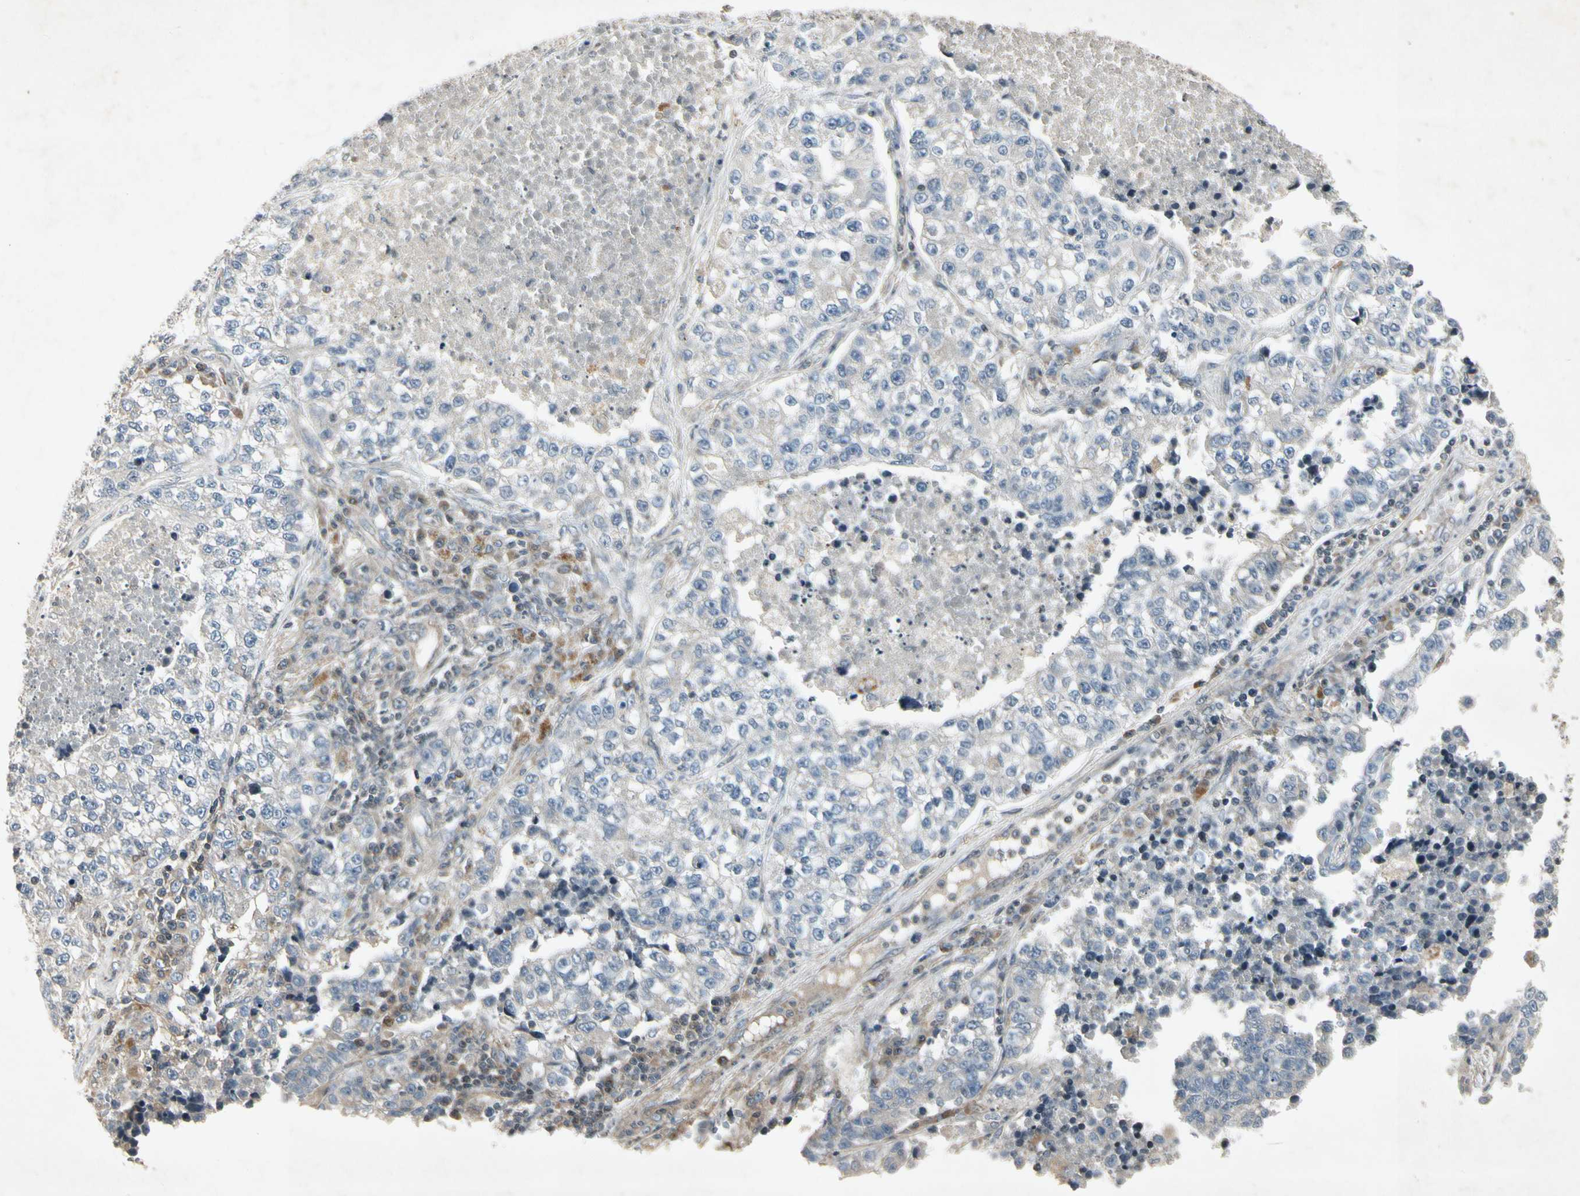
{"staining": {"intensity": "negative", "quantity": "none", "location": "none"}, "tissue": "lung cancer", "cell_type": "Tumor cells", "image_type": "cancer", "snomed": [{"axis": "morphology", "description": "Adenocarcinoma, NOS"}, {"axis": "topography", "description": "Lung"}], "caption": "Immunohistochemical staining of human lung cancer shows no significant expression in tumor cells.", "gene": "TEK", "patient": {"sex": "male", "age": 49}}